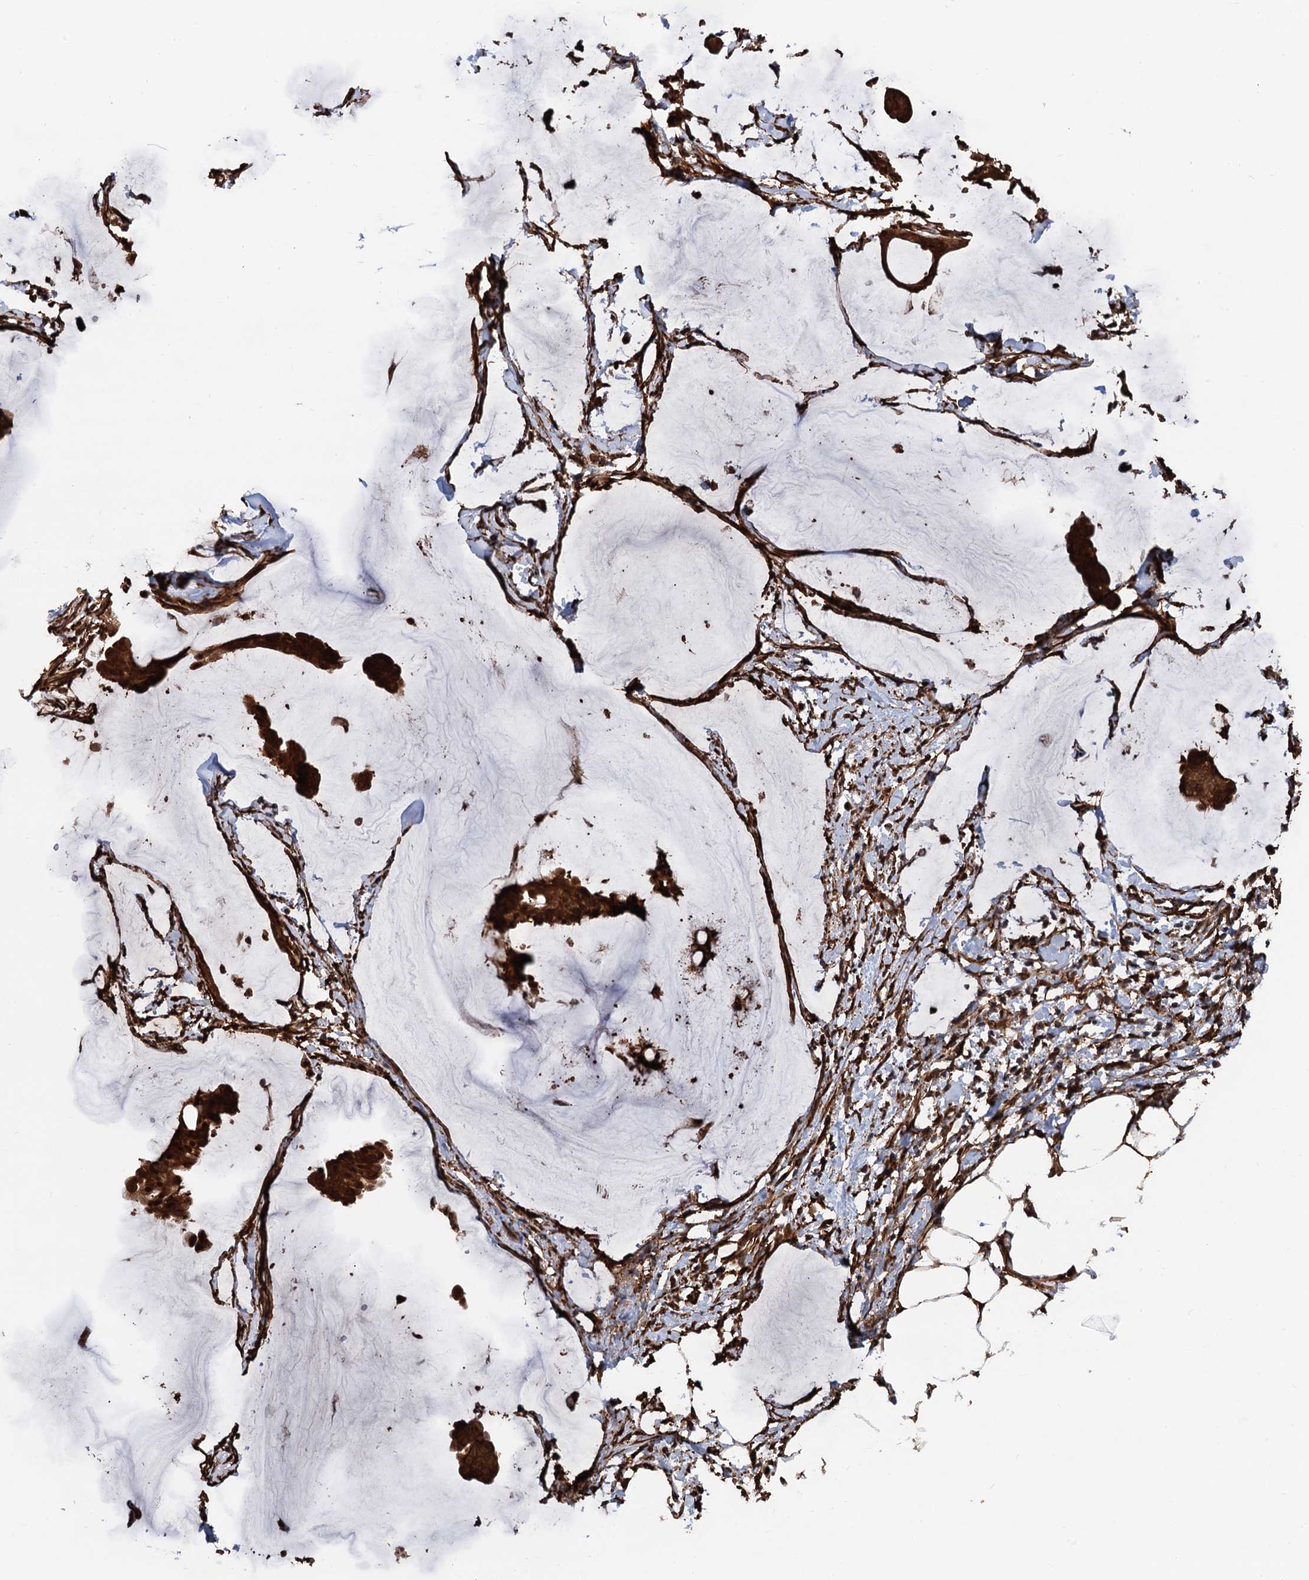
{"staining": {"intensity": "strong", "quantity": ">75%", "location": "cytoplasmic/membranous,nuclear"}, "tissue": "ovarian cancer", "cell_type": "Tumor cells", "image_type": "cancer", "snomed": [{"axis": "morphology", "description": "Cystadenocarcinoma, mucinous, NOS"}, {"axis": "topography", "description": "Ovary"}], "caption": "About >75% of tumor cells in ovarian mucinous cystadenocarcinoma demonstrate strong cytoplasmic/membranous and nuclear protein positivity as visualized by brown immunohistochemical staining.", "gene": "SNRNP25", "patient": {"sex": "female", "age": 73}}